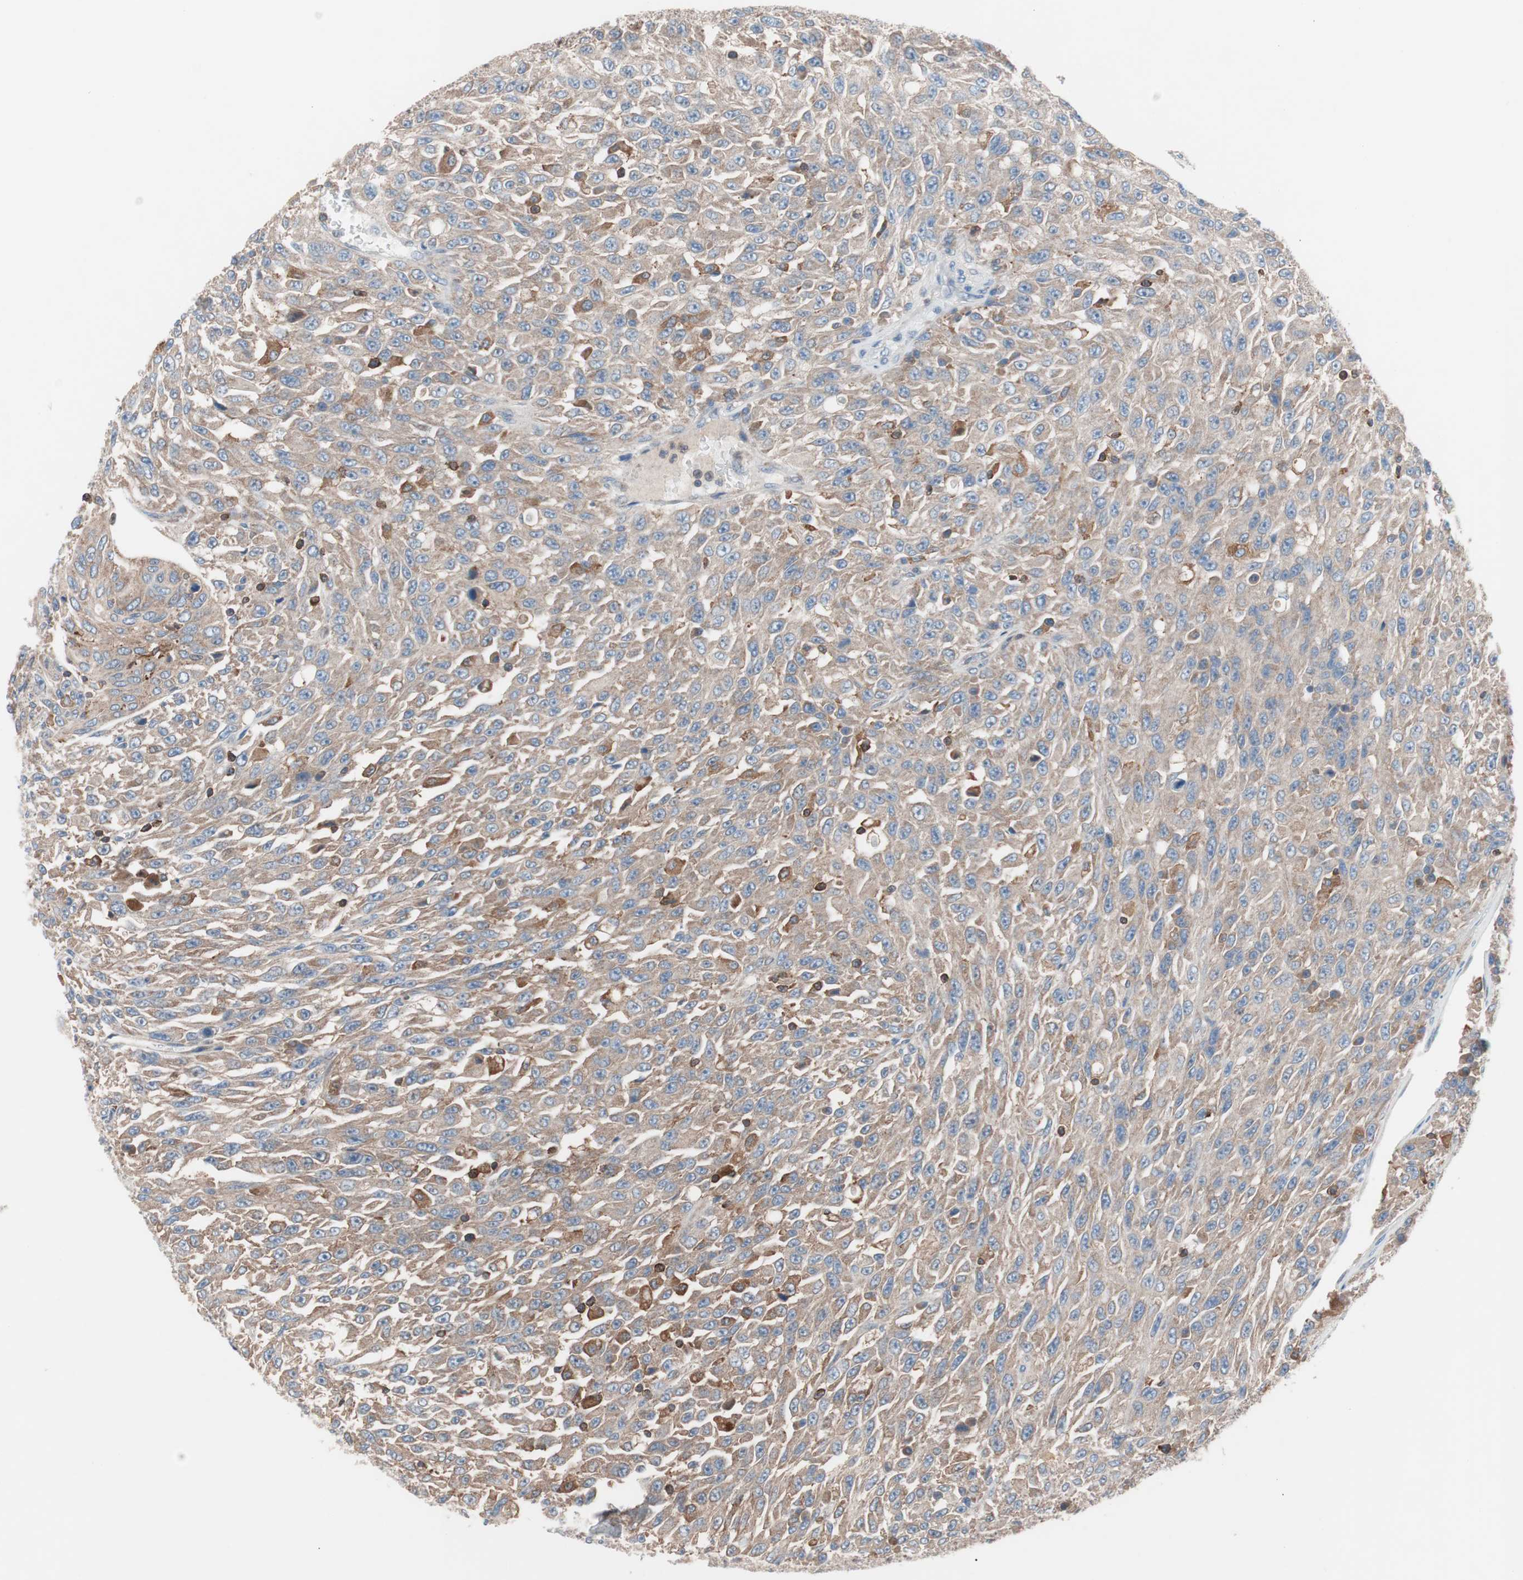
{"staining": {"intensity": "moderate", "quantity": ">75%", "location": "cytoplasmic/membranous"}, "tissue": "urothelial cancer", "cell_type": "Tumor cells", "image_type": "cancer", "snomed": [{"axis": "morphology", "description": "Urothelial carcinoma, High grade"}, {"axis": "topography", "description": "Urinary bladder"}], "caption": "This is a micrograph of immunohistochemistry (IHC) staining of urothelial cancer, which shows moderate expression in the cytoplasmic/membranous of tumor cells.", "gene": "PIK3R1", "patient": {"sex": "male", "age": 66}}